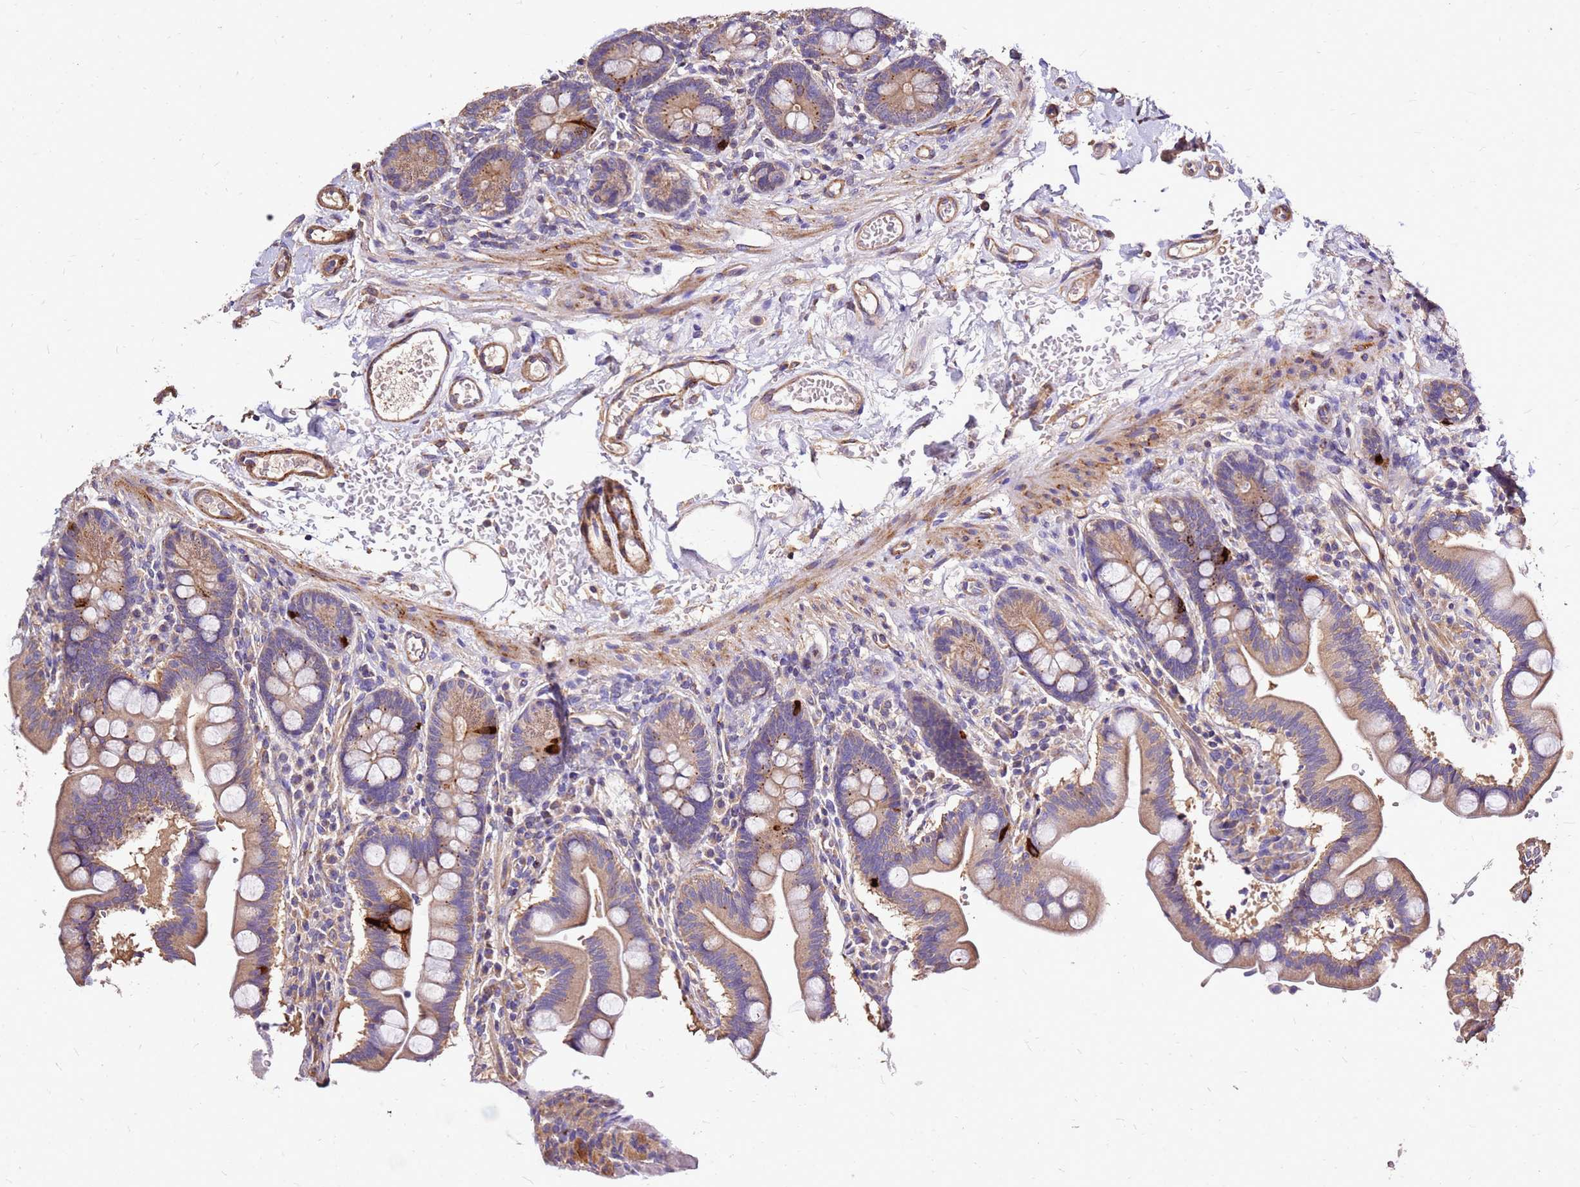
{"staining": {"intensity": "strong", "quantity": "<25%", "location": "cytoplasmic/membranous"}, "tissue": "small intestine", "cell_type": "Glandular cells", "image_type": "normal", "snomed": [{"axis": "morphology", "description": "Normal tissue, NOS"}, {"axis": "topography", "description": "Small intestine"}], "caption": "Protein analysis of unremarkable small intestine exhibits strong cytoplasmic/membranous expression in approximately <25% of glandular cells. (DAB (3,3'-diaminobenzidine) IHC, brown staining for protein, blue staining for nuclei).", "gene": "EXD3", "patient": {"sex": "female", "age": 64}}